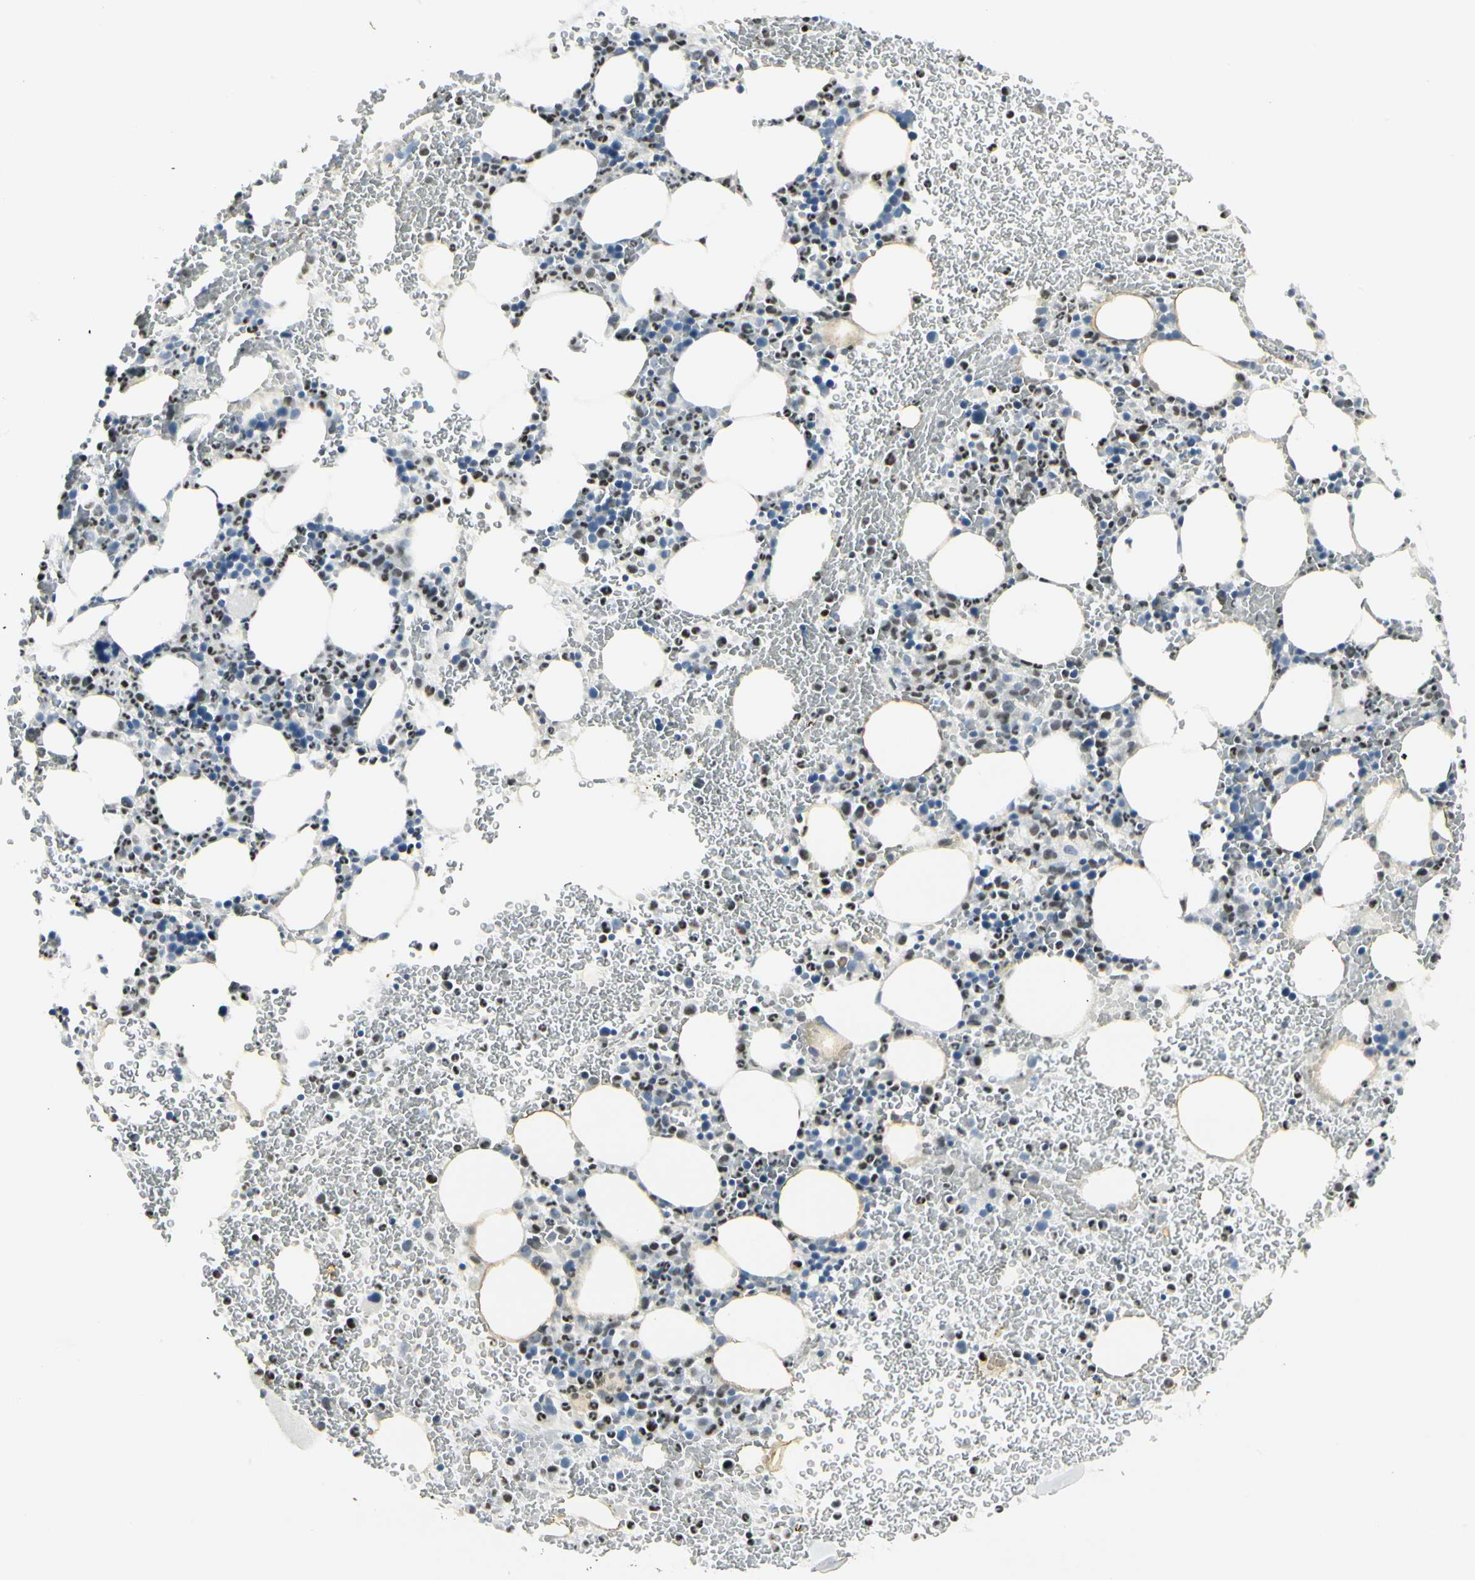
{"staining": {"intensity": "strong", "quantity": "25%-75%", "location": "nuclear"}, "tissue": "bone marrow", "cell_type": "Hematopoietic cells", "image_type": "normal", "snomed": [{"axis": "morphology", "description": "Normal tissue, NOS"}, {"axis": "morphology", "description": "Inflammation, NOS"}, {"axis": "topography", "description": "Bone marrow"}], "caption": "Human bone marrow stained with a brown dye shows strong nuclear positive expression in approximately 25%-75% of hematopoietic cells.", "gene": "ZBTB7B", "patient": {"sex": "female", "age": 54}}